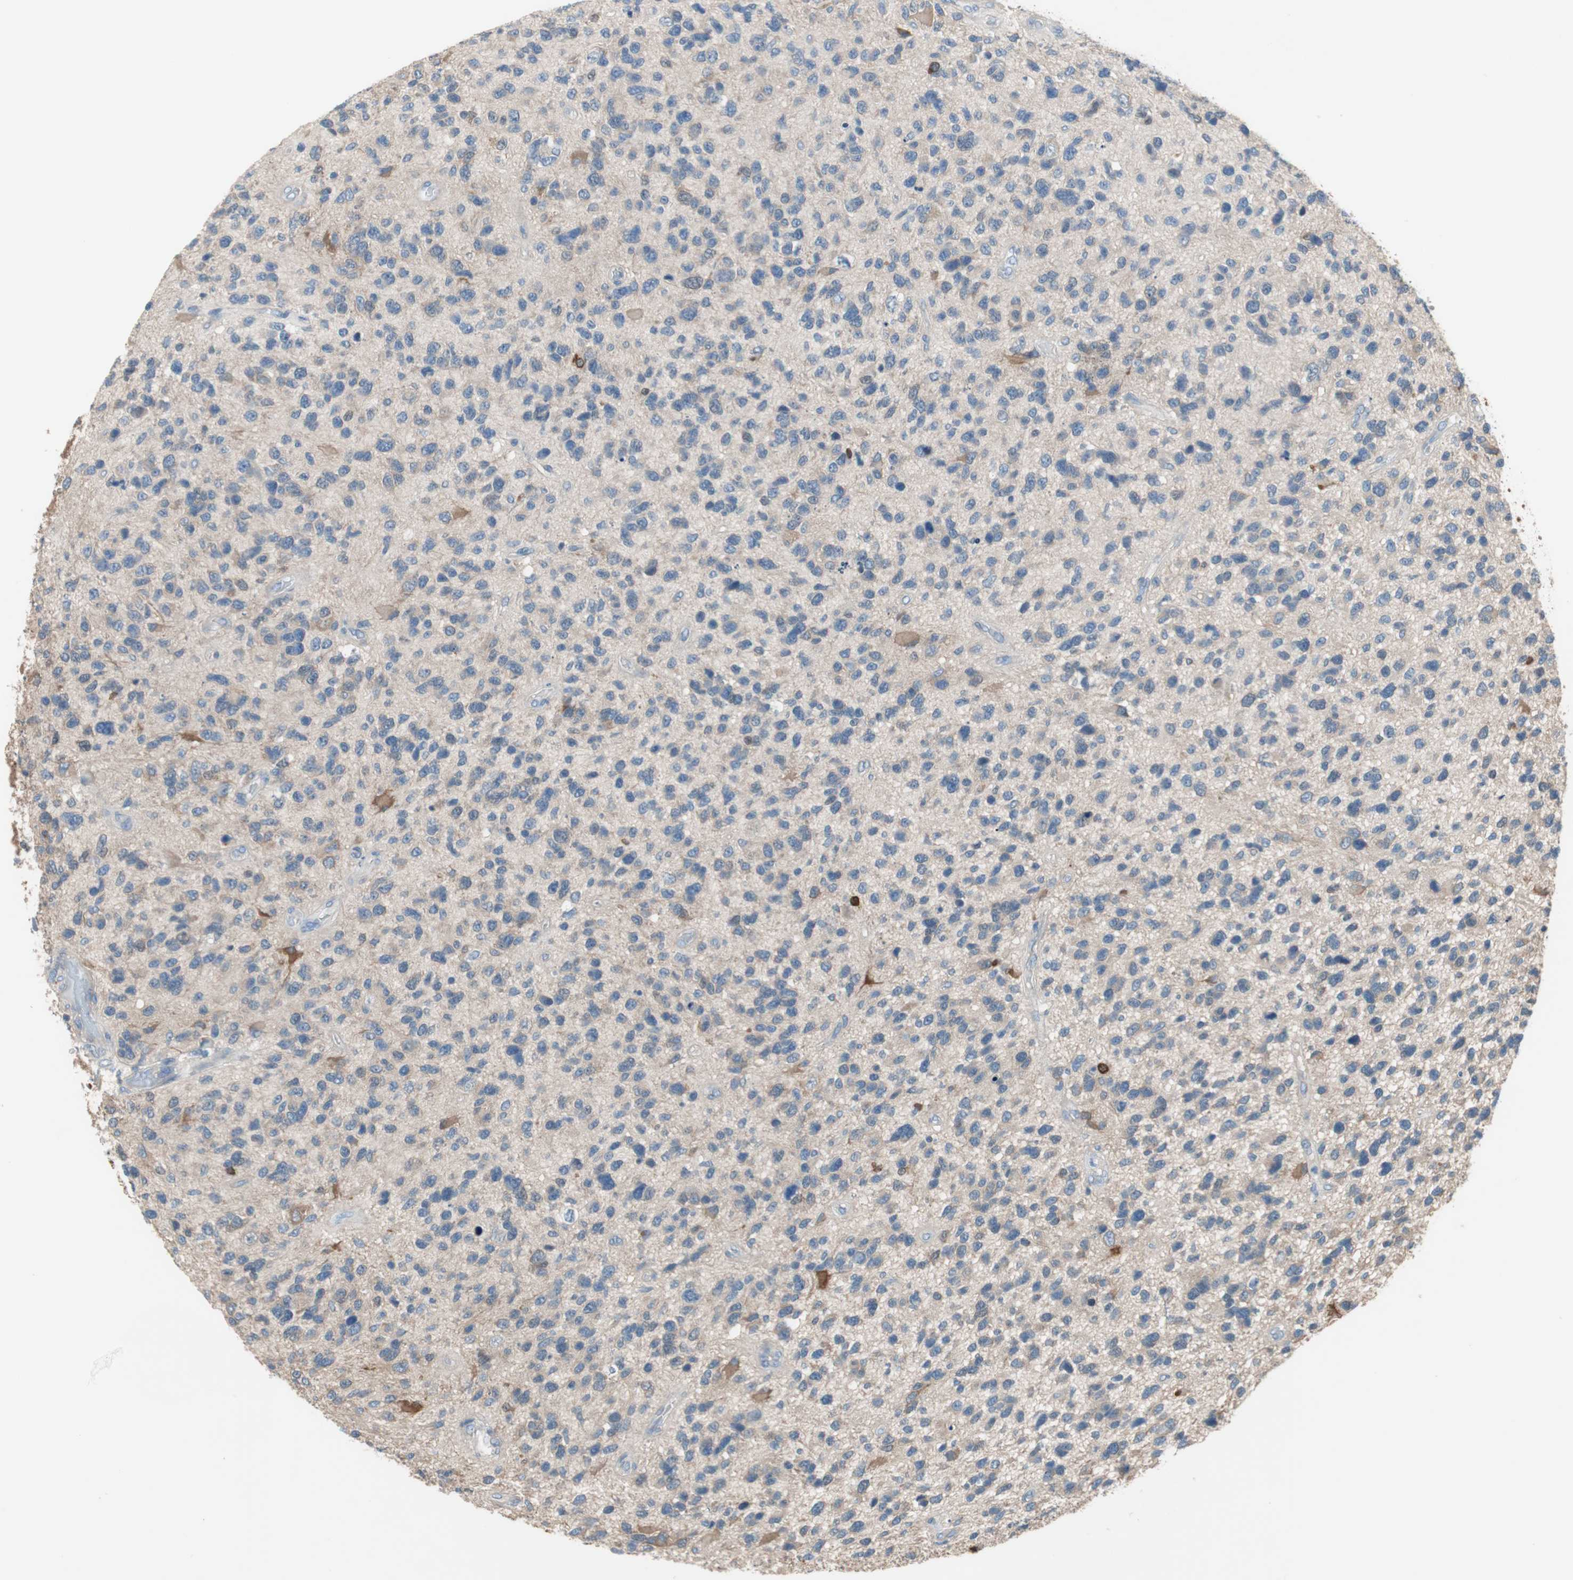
{"staining": {"intensity": "weak", "quantity": "<25%", "location": "cytoplasmic/membranous"}, "tissue": "glioma", "cell_type": "Tumor cells", "image_type": "cancer", "snomed": [{"axis": "morphology", "description": "Glioma, malignant, High grade"}, {"axis": "topography", "description": "Brain"}], "caption": "Immunohistochemistry photomicrograph of neoplastic tissue: human glioma stained with DAB displays no significant protein staining in tumor cells.", "gene": "GLUL", "patient": {"sex": "female", "age": 58}}